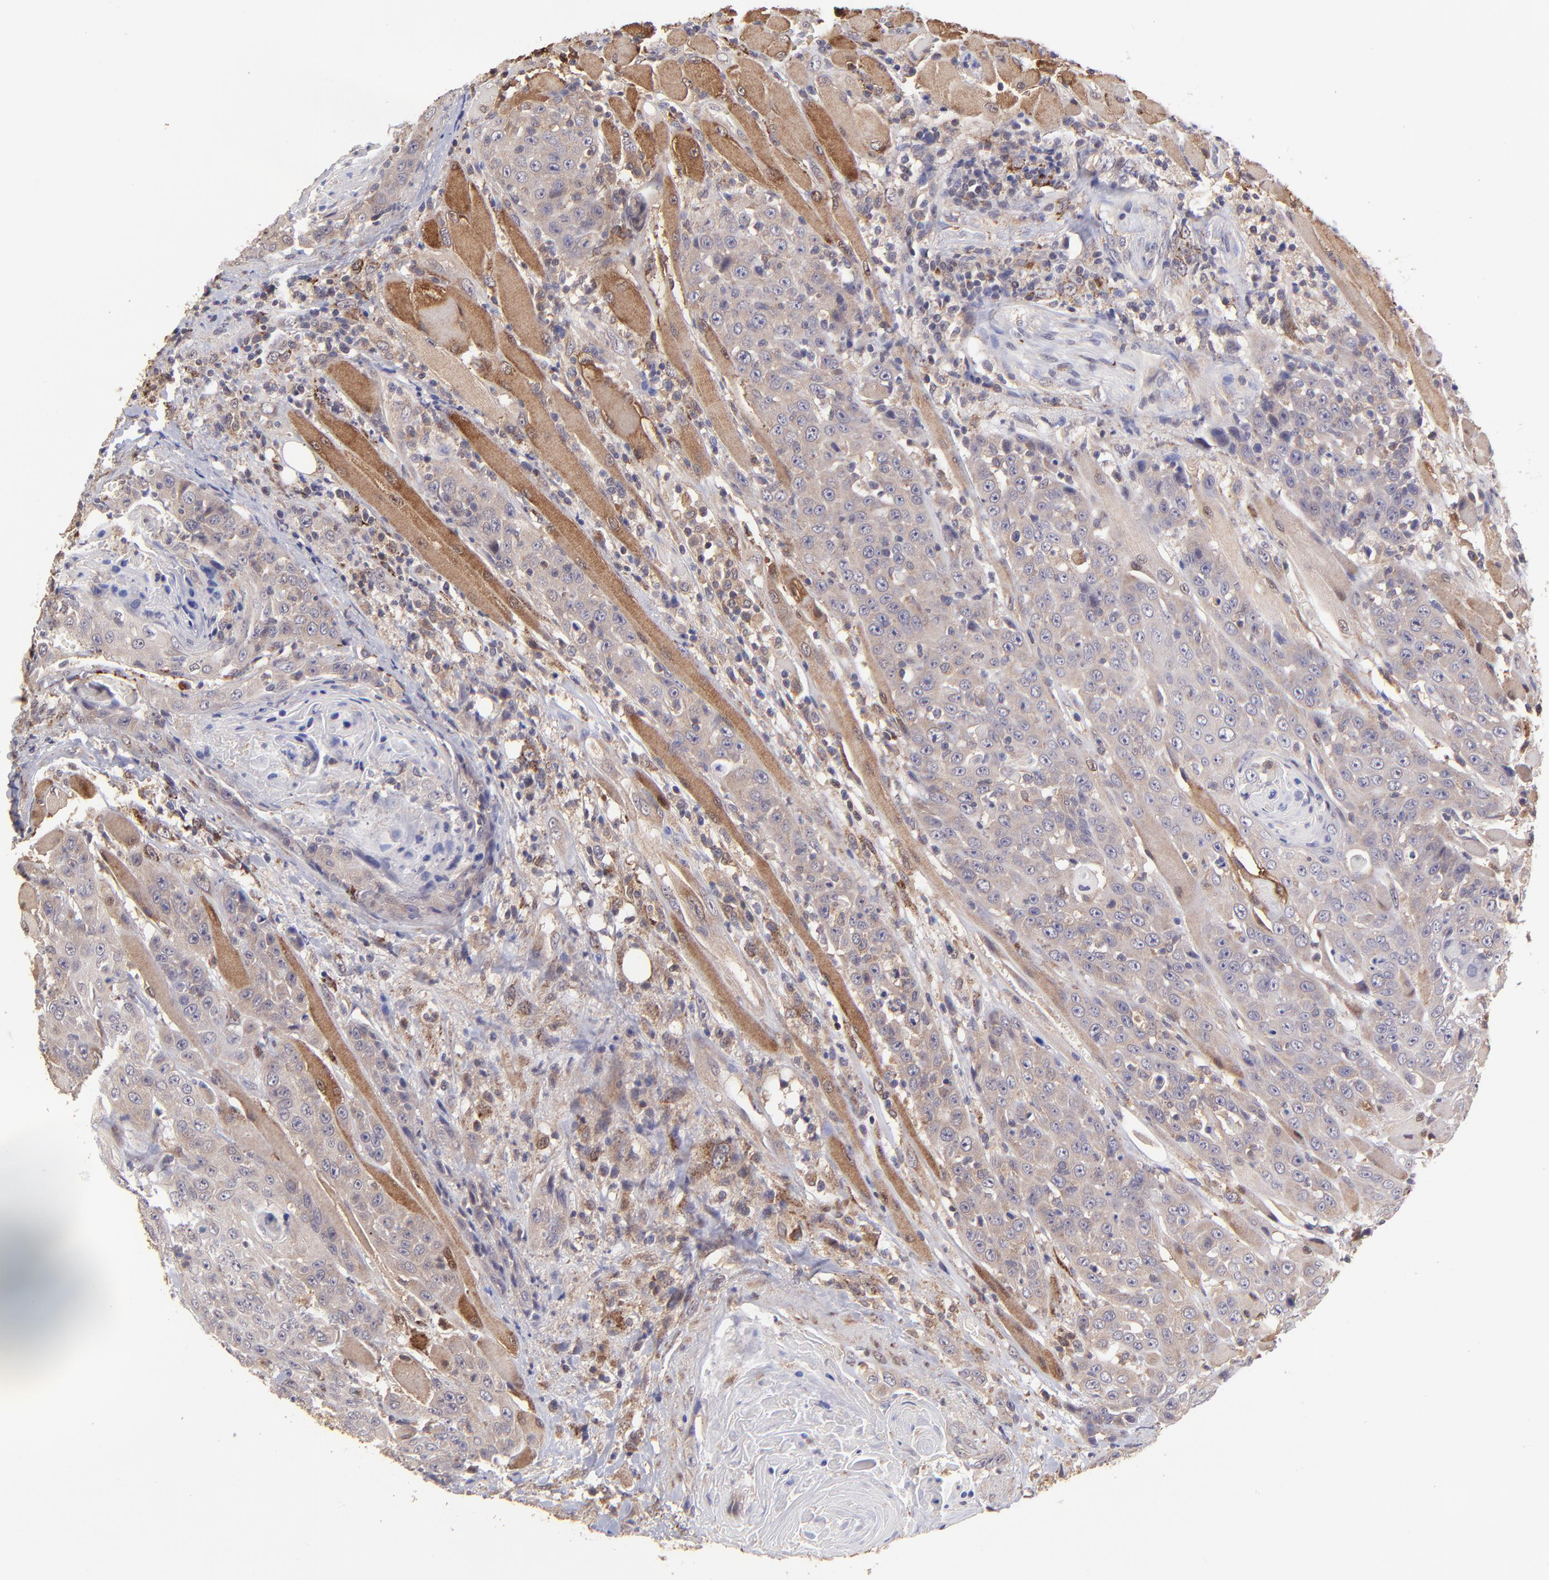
{"staining": {"intensity": "weak", "quantity": ">75%", "location": "cytoplasmic/membranous"}, "tissue": "head and neck cancer", "cell_type": "Tumor cells", "image_type": "cancer", "snomed": [{"axis": "morphology", "description": "Squamous cell carcinoma, NOS"}, {"axis": "topography", "description": "Head-Neck"}], "caption": "A high-resolution image shows IHC staining of head and neck squamous cell carcinoma, which shows weak cytoplasmic/membranous staining in about >75% of tumor cells.", "gene": "NSF", "patient": {"sex": "female", "age": 84}}